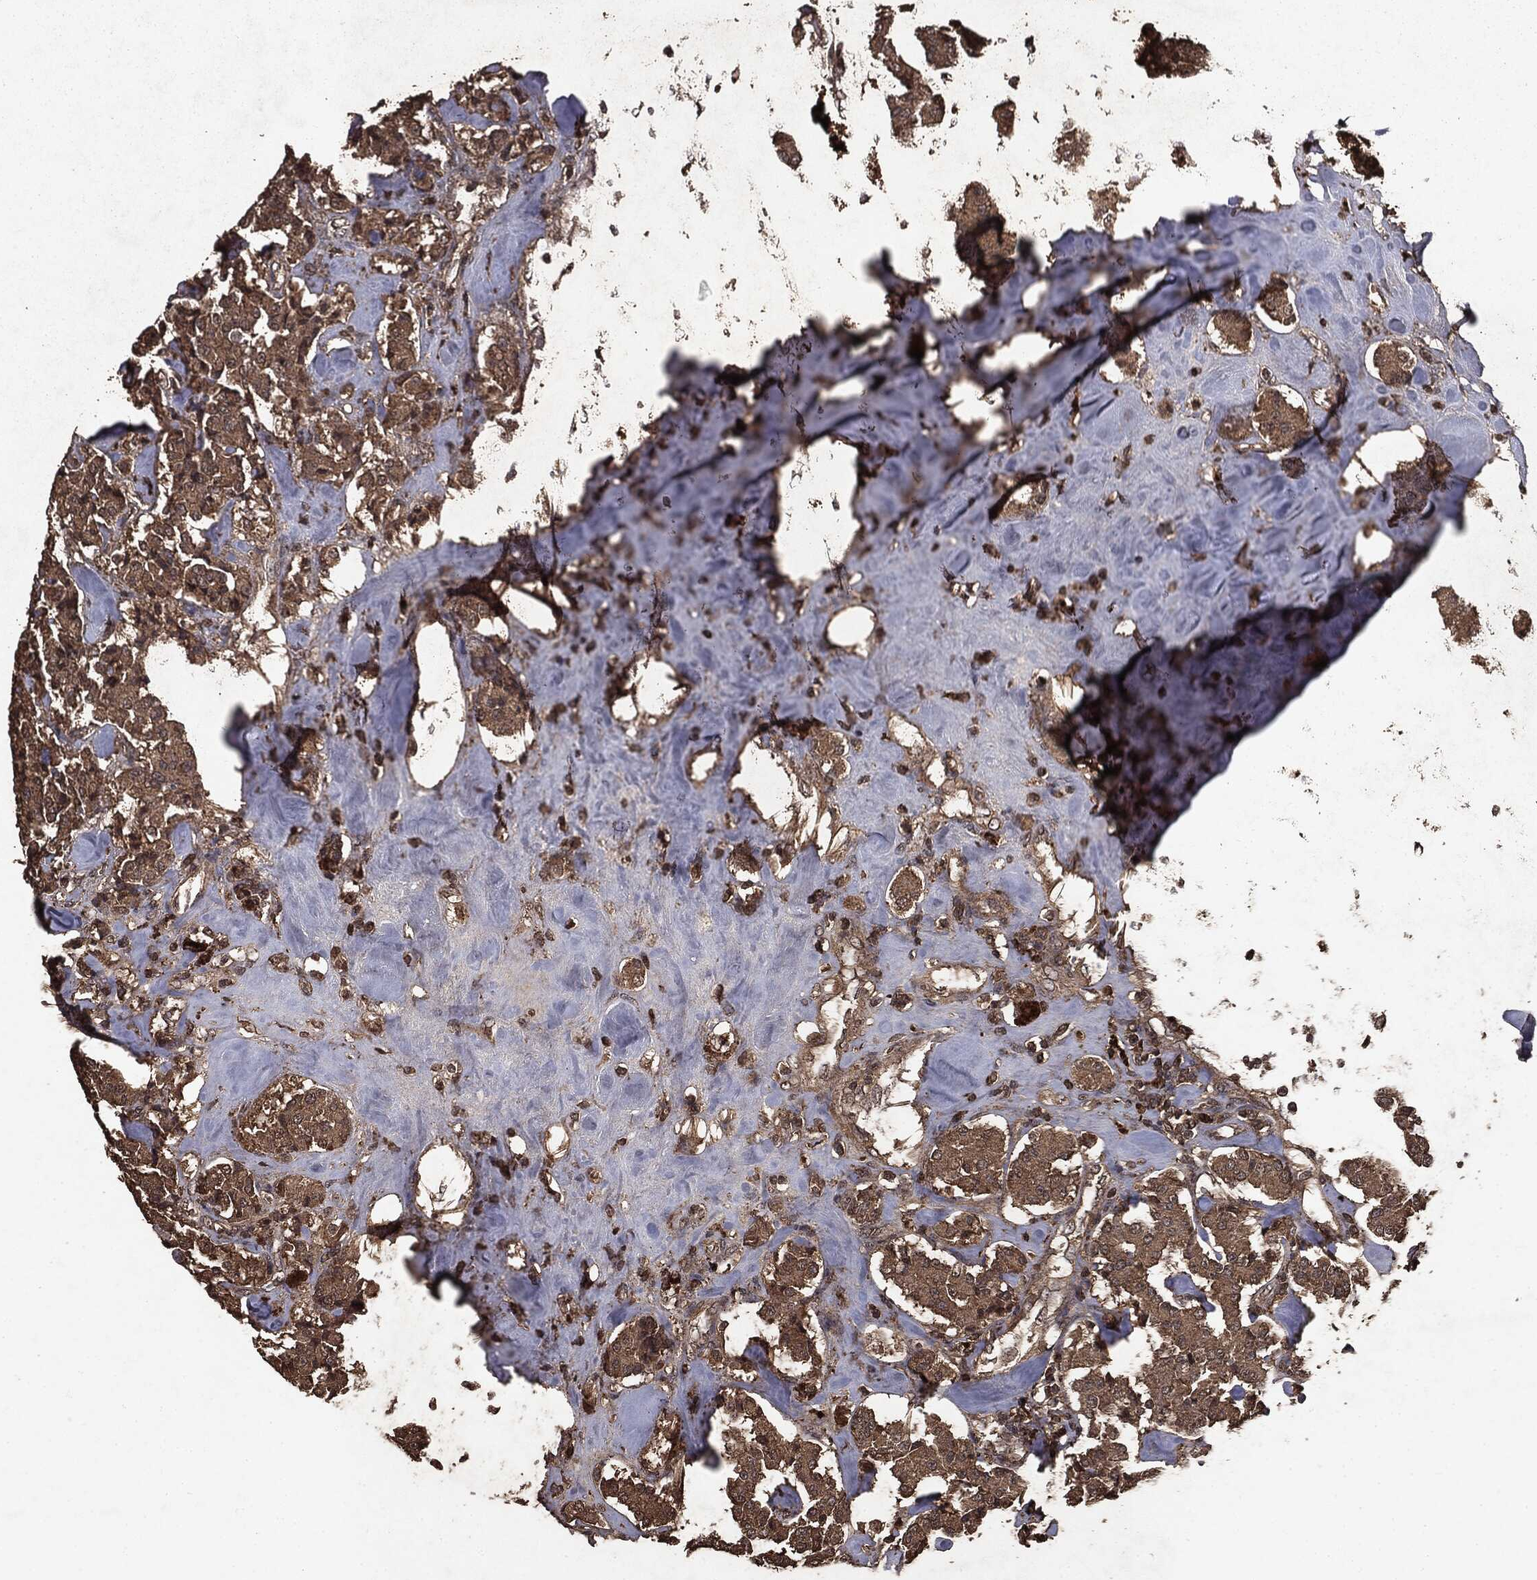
{"staining": {"intensity": "moderate", "quantity": ">75%", "location": "cytoplasmic/membranous"}, "tissue": "carcinoid", "cell_type": "Tumor cells", "image_type": "cancer", "snomed": [{"axis": "morphology", "description": "Carcinoid, malignant, NOS"}, {"axis": "topography", "description": "Pancreas"}], "caption": "IHC staining of malignant carcinoid, which displays medium levels of moderate cytoplasmic/membranous staining in approximately >75% of tumor cells indicating moderate cytoplasmic/membranous protein expression. The staining was performed using DAB (brown) for protein detection and nuclei were counterstained in hematoxylin (blue).", "gene": "NME1", "patient": {"sex": "male", "age": 41}}